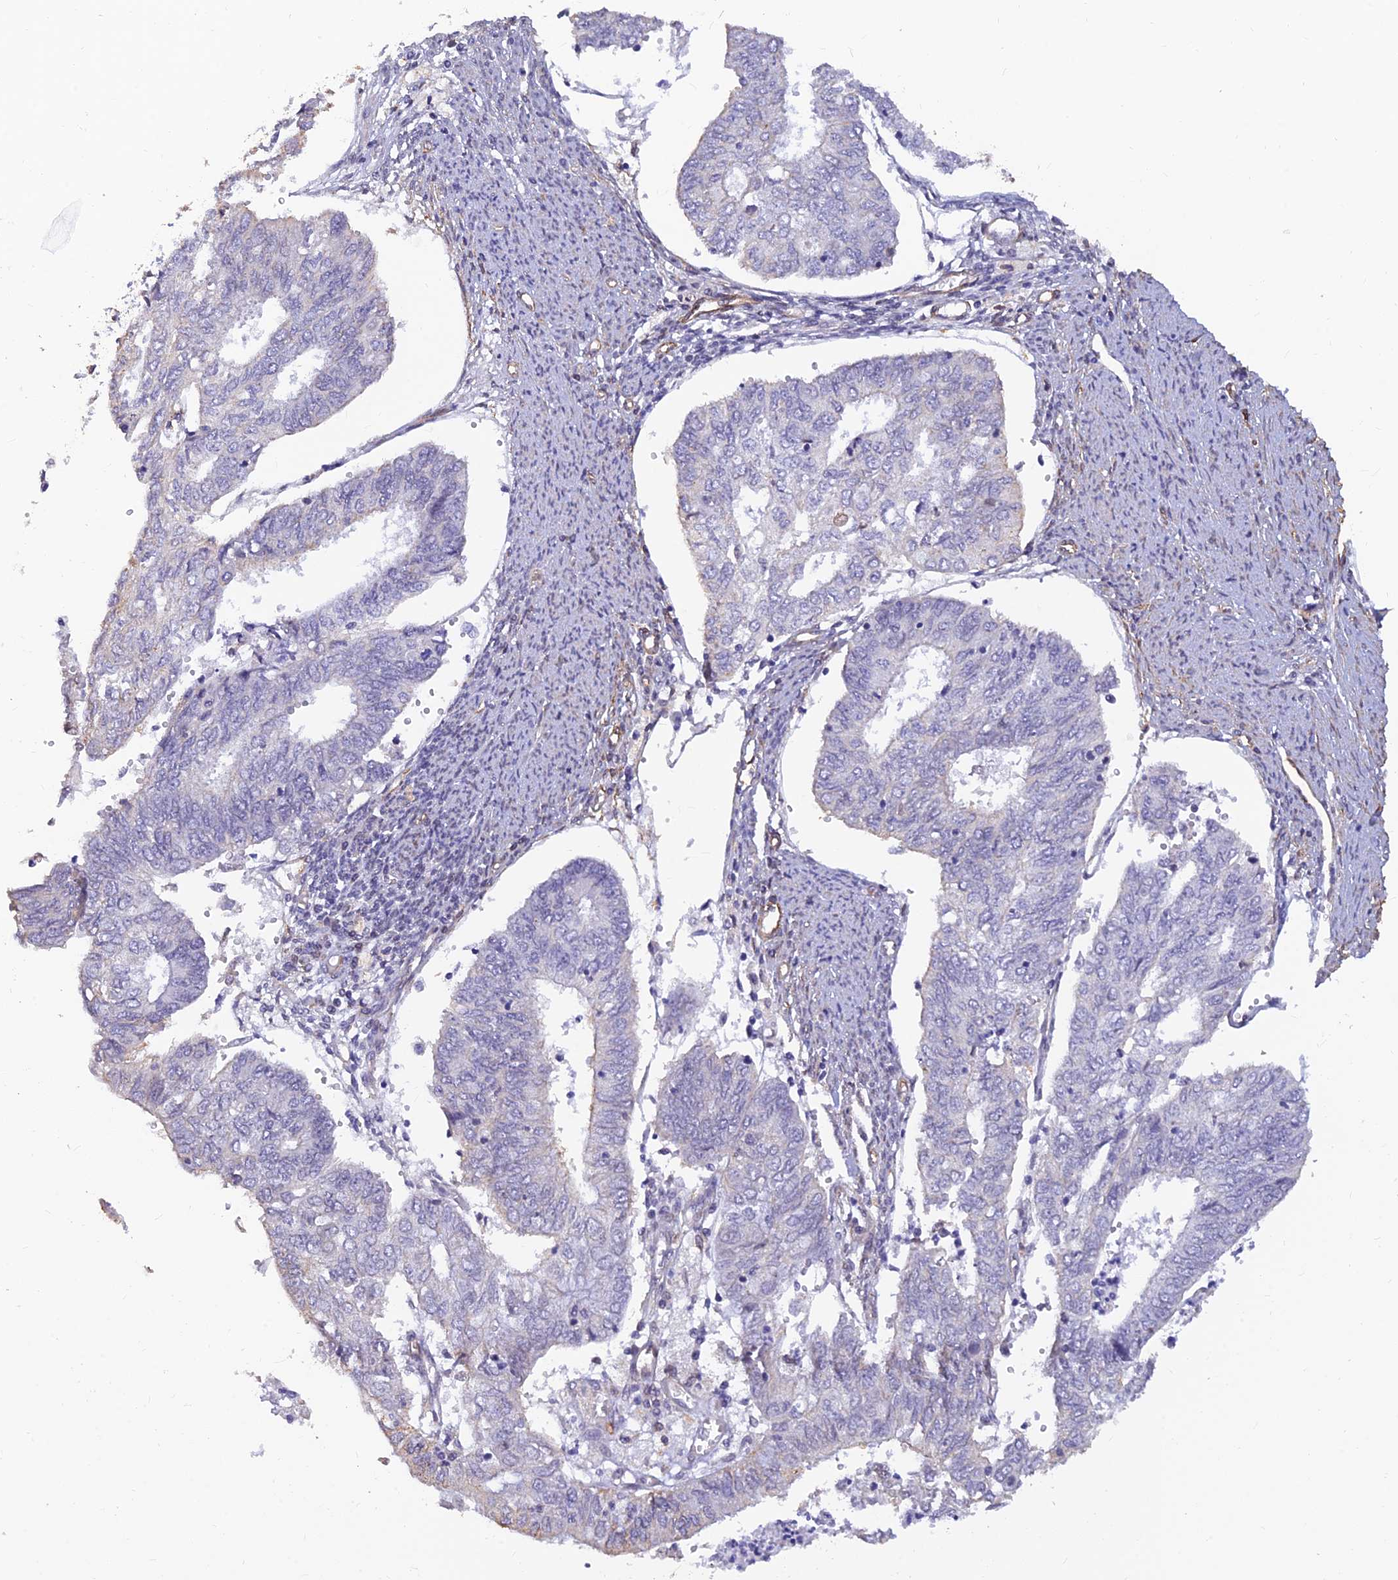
{"staining": {"intensity": "negative", "quantity": "none", "location": "none"}, "tissue": "endometrial cancer", "cell_type": "Tumor cells", "image_type": "cancer", "snomed": [{"axis": "morphology", "description": "Adenocarcinoma, NOS"}, {"axis": "topography", "description": "Endometrium"}], "caption": "DAB (3,3'-diaminobenzidine) immunohistochemical staining of human adenocarcinoma (endometrial) exhibits no significant expression in tumor cells. Brightfield microscopy of immunohistochemistry (IHC) stained with DAB (3,3'-diaminobenzidine) (brown) and hematoxylin (blue), captured at high magnification.", "gene": "ALDH1L2", "patient": {"sex": "female", "age": 68}}